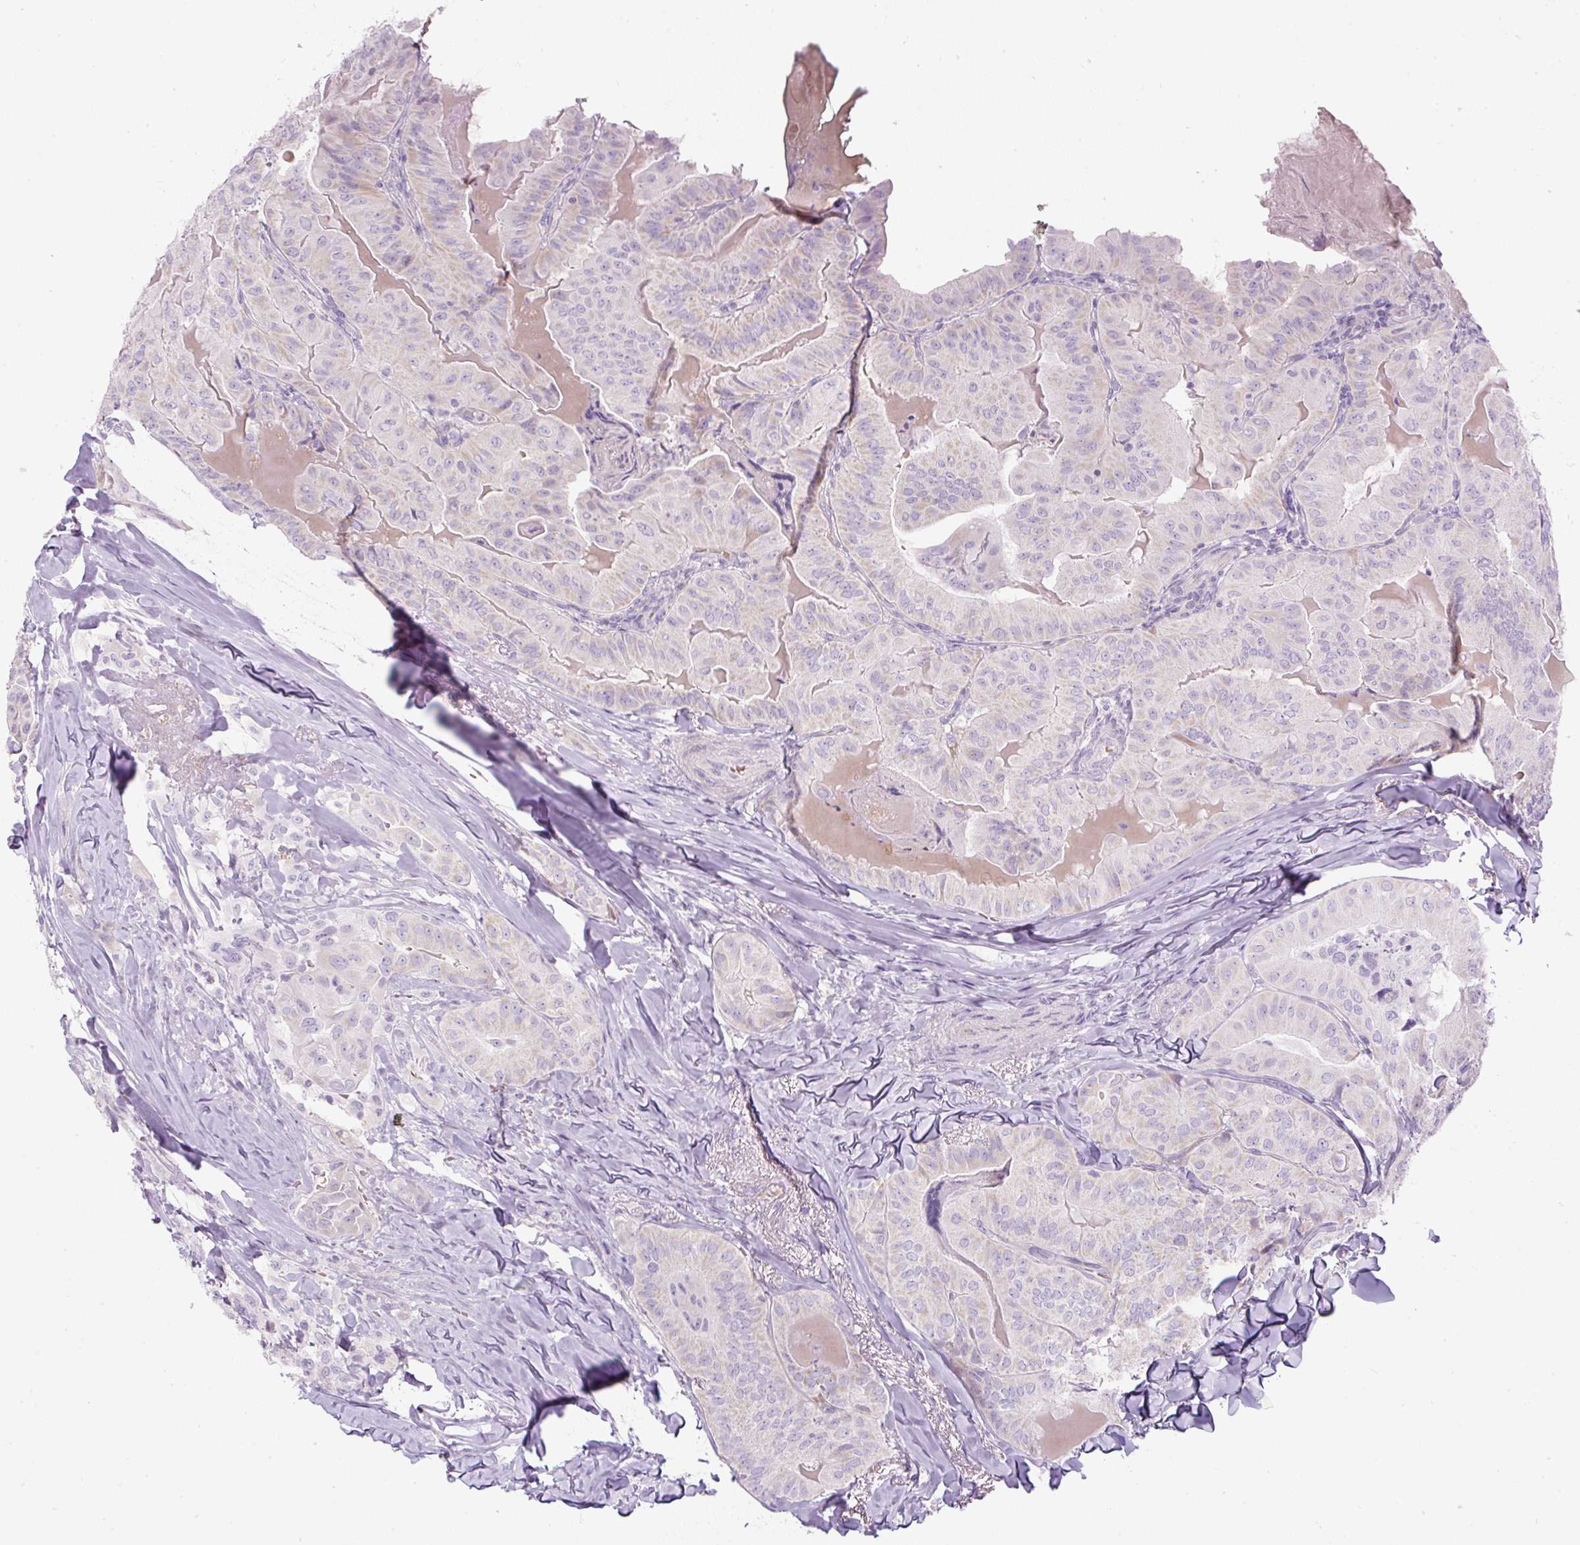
{"staining": {"intensity": "negative", "quantity": "none", "location": "none"}, "tissue": "thyroid cancer", "cell_type": "Tumor cells", "image_type": "cancer", "snomed": [{"axis": "morphology", "description": "Papillary adenocarcinoma, NOS"}, {"axis": "topography", "description": "Thyroid gland"}], "caption": "DAB (3,3'-diaminobenzidine) immunohistochemical staining of papillary adenocarcinoma (thyroid) reveals no significant expression in tumor cells.", "gene": "FGFBP3", "patient": {"sex": "female", "age": 68}}